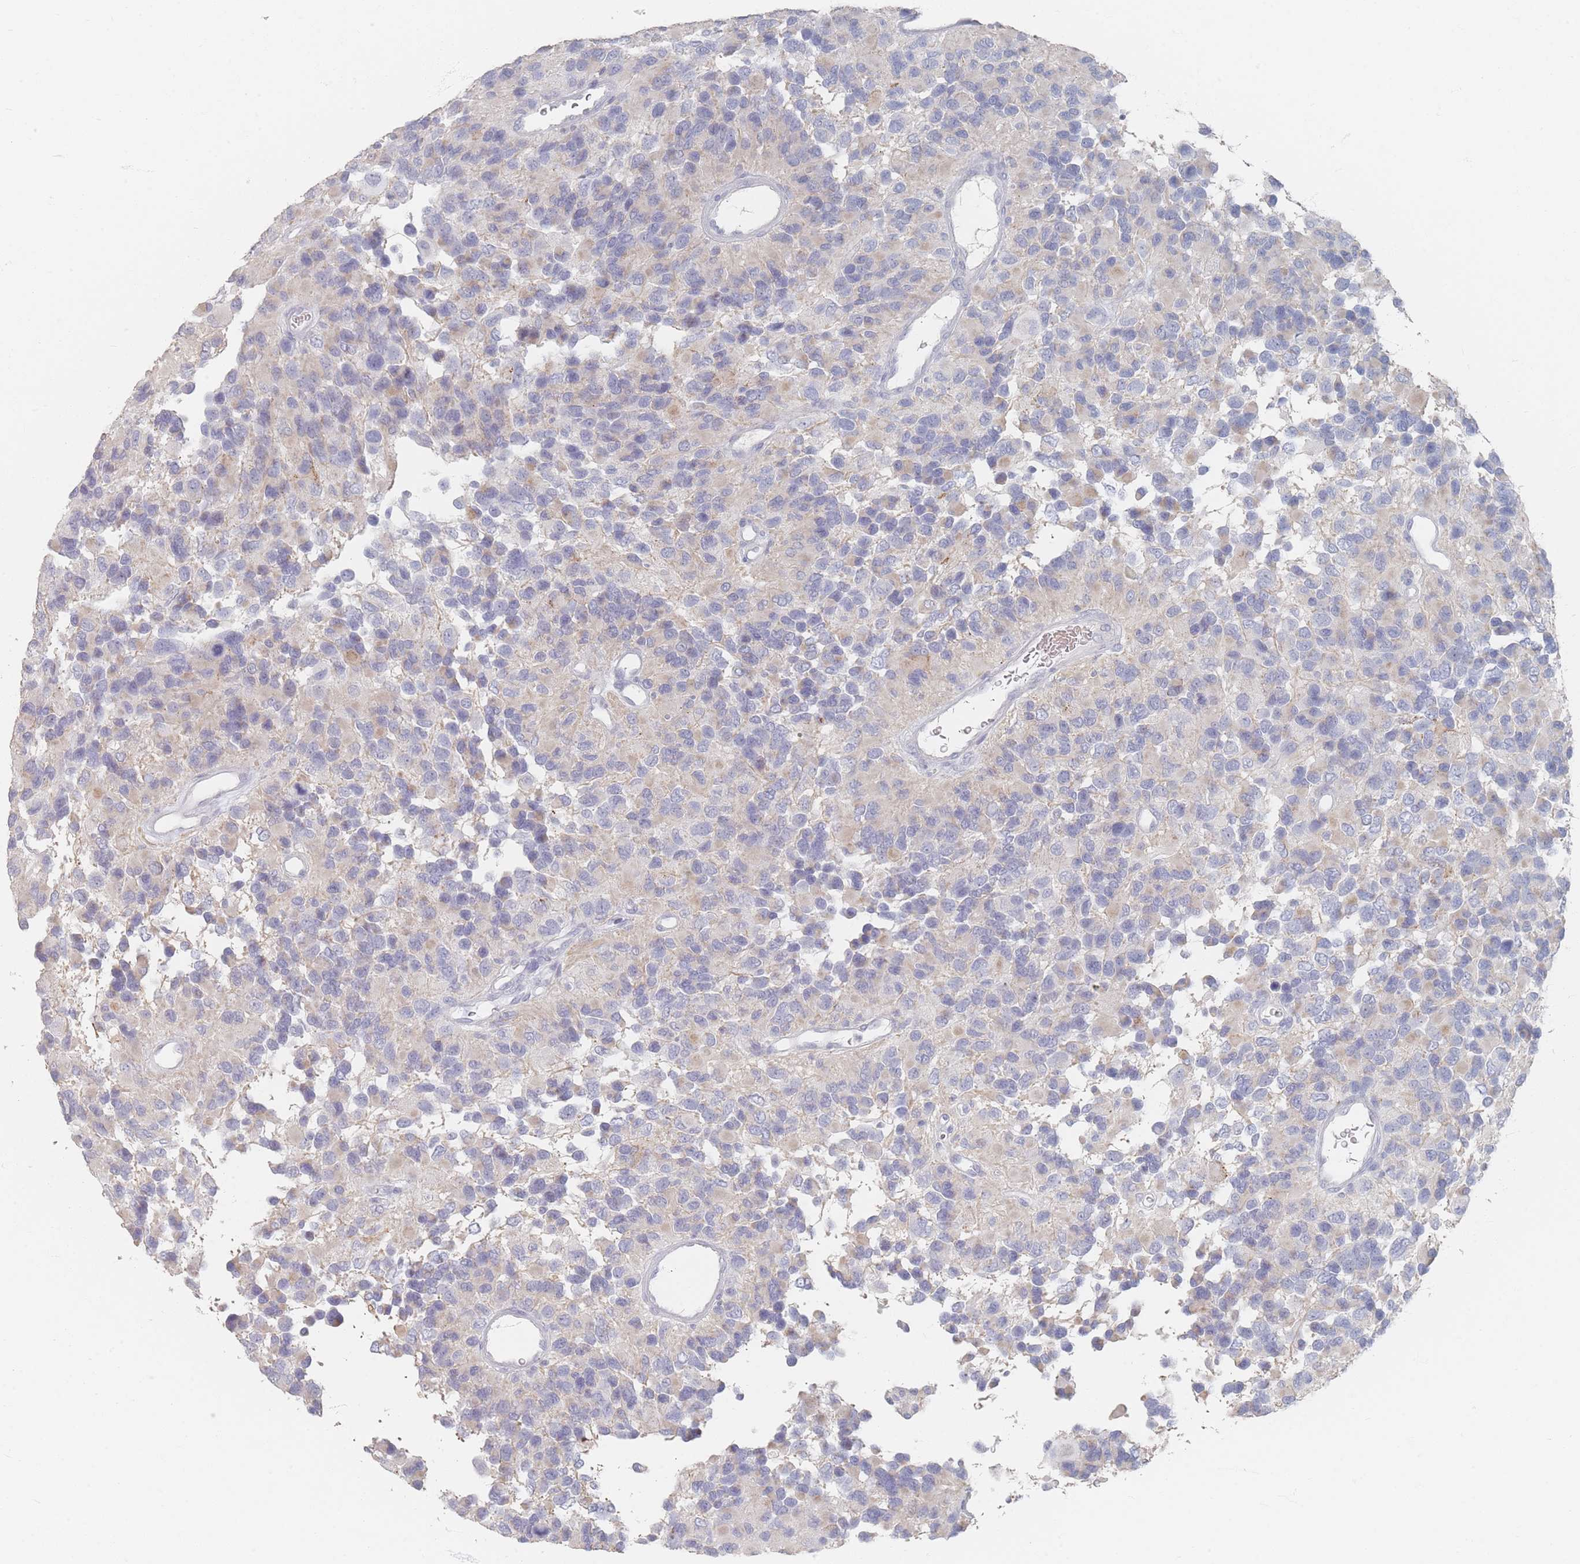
{"staining": {"intensity": "negative", "quantity": "none", "location": "none"}, "tissue": "glioma", "cell_type": "Tumor cells", "image_type": "cancer", "snomed": [{"axis": "morphology", "description": "Glioma, malignant, High grade"}, {"axis": "topography", "description": "Brain"}], "caption": "High-grade glioma (malignant) was stained to show a protein in brown. There is no significant staining in tumor cells.", "gene": "HELZ2", "patient": {"sex": "male", "age": 77}}